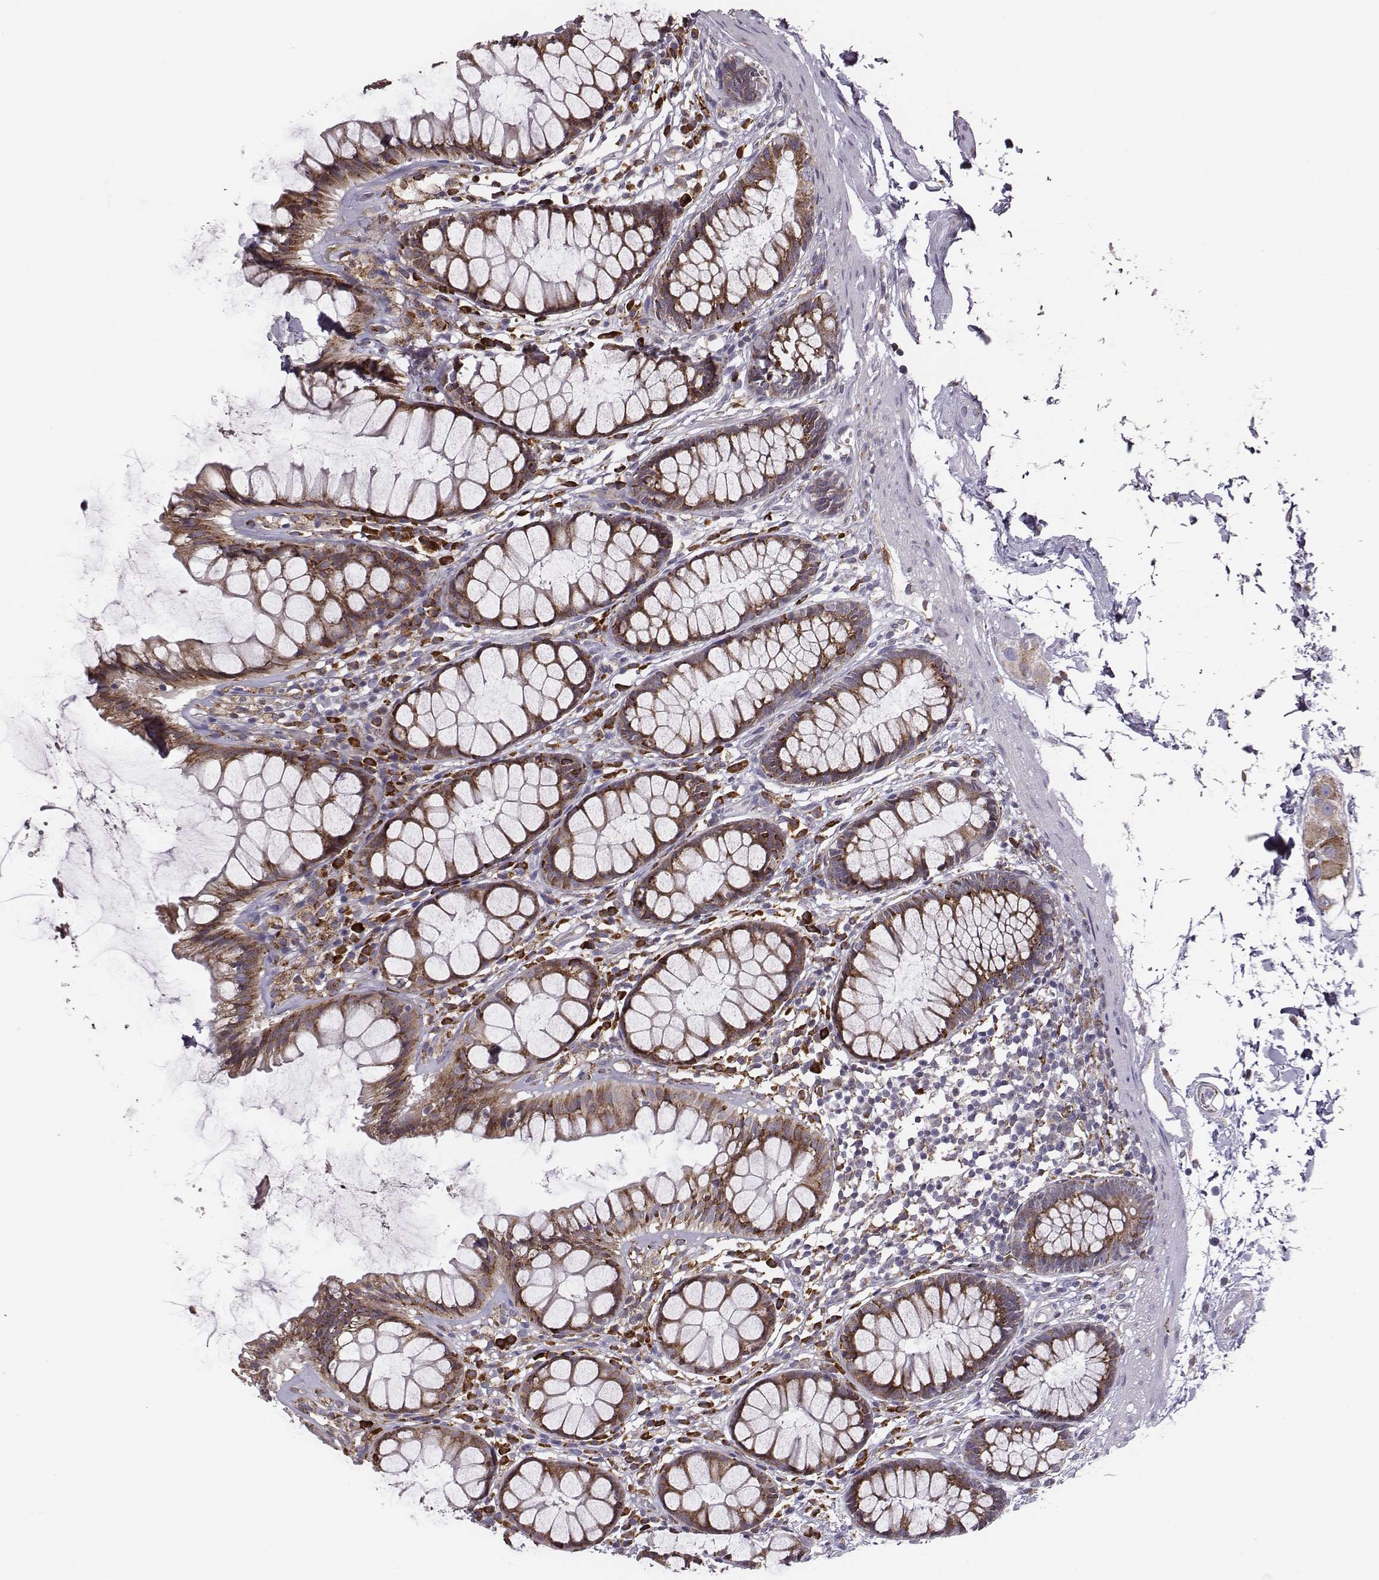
{"staining": {"intensity": "moderate", "quantity": ">75%", "location": "cytoplasmic/membranous"}, "tissue": "rectum", "cell_type": "Glandular cells", "image_type": "normal", "snomed": [{"axis": "morphology", "description": "Normal tissue, NOS"}, {"axis": "topography", "description": "Rectum"}], "caption": "Immunohistochemical staining of normal rectum reveals >75% levels of moderate cytoplasmic/membranous protein positivity in approximately >75% of glandular cells.", "gene": "SELENOI", "patient": {"sex": "male", "age": 72}}